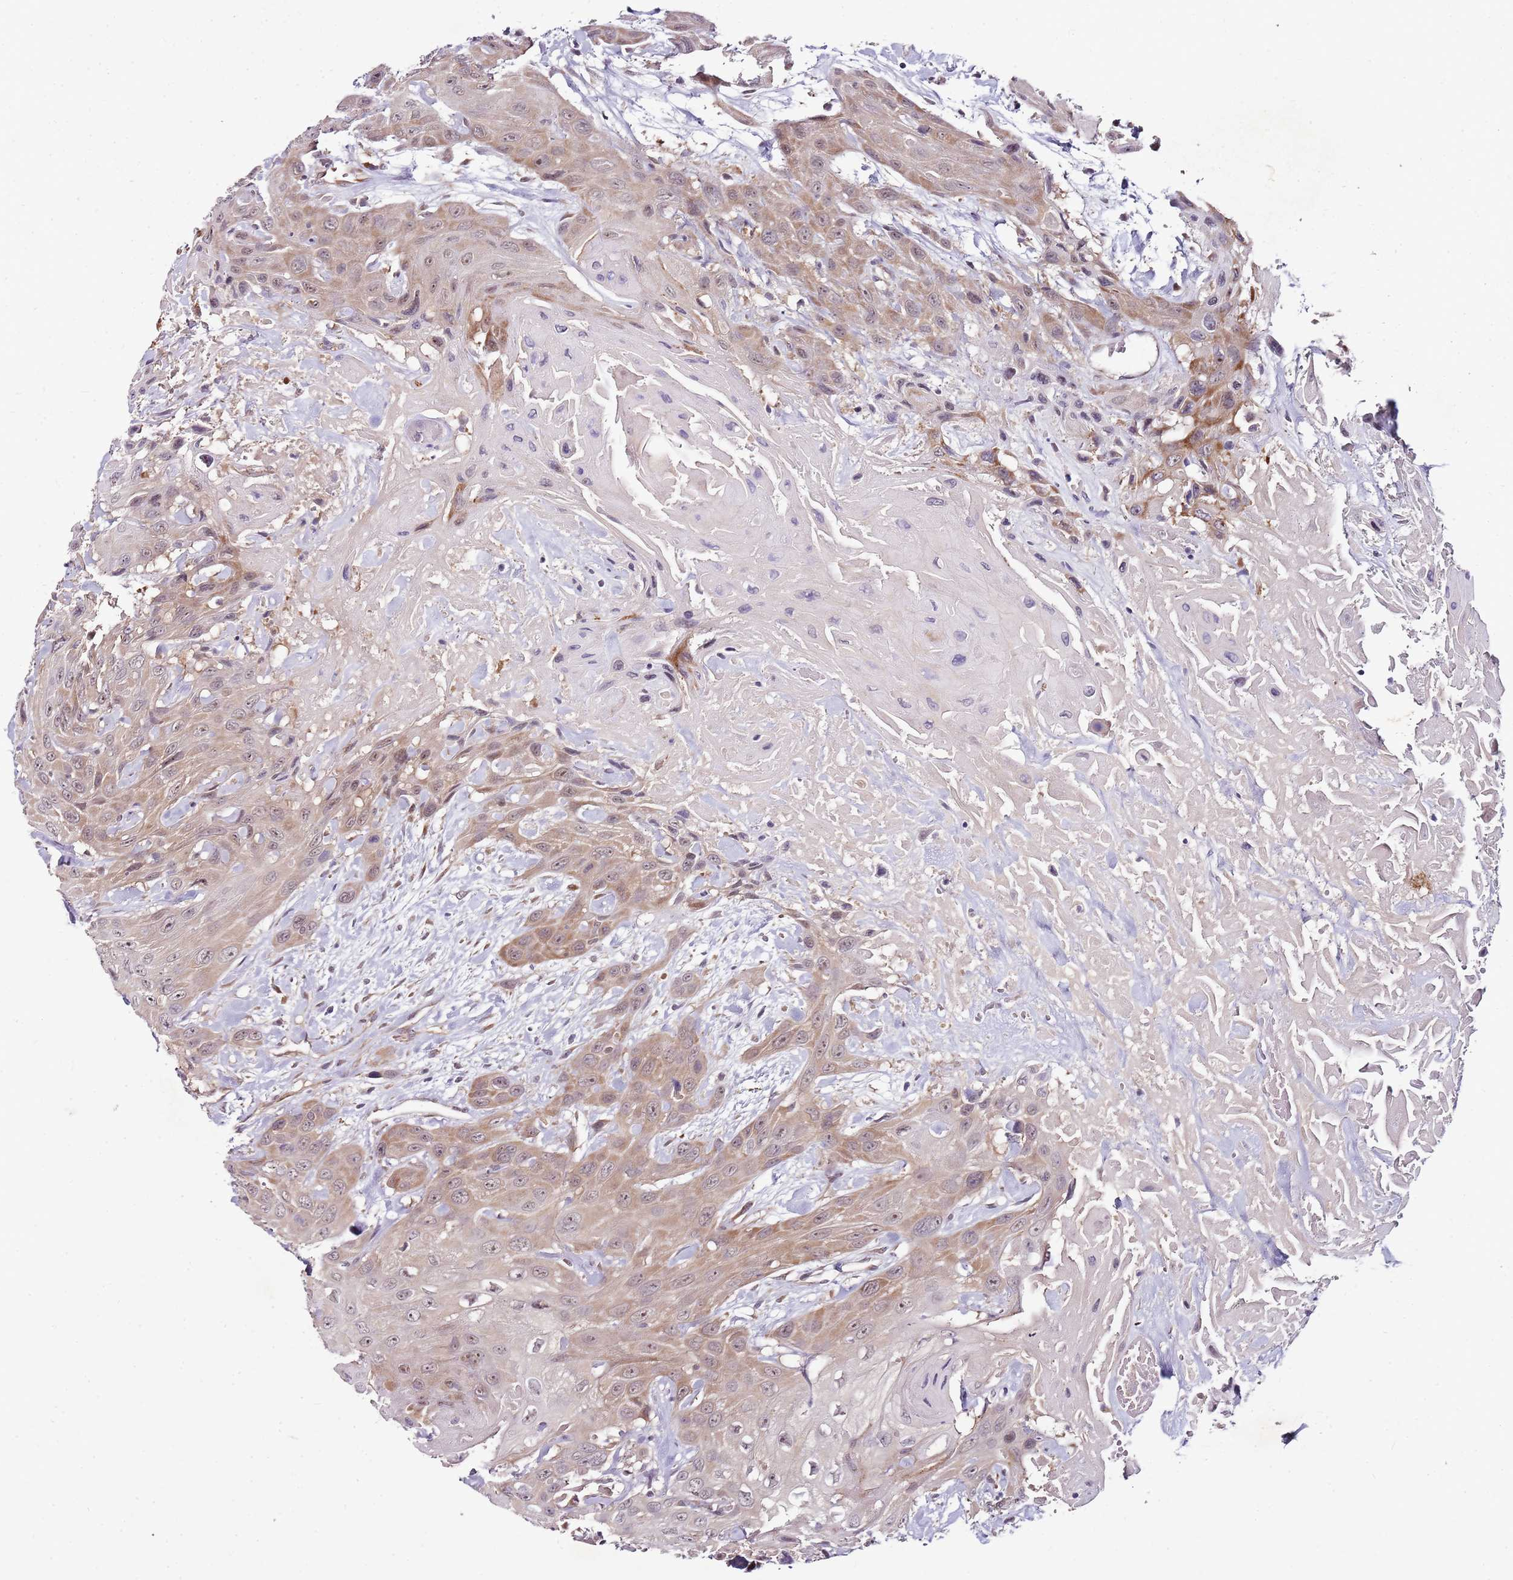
{"staining": {"intensity": "weak", "quantity": "25%-75%", "location": "cytoplasmic/membranous,nuclear"}, "tissue": "head and neck cancer", "cell_type": "Tumor cells", "image_type": "cancer", "snomed": [{"axis": "morphology", "description": "Squamous cell carcinoma, NOS"}, {"axis": "topography", "description": "Head-Neck"}], "caption": "IHC of head and neck squamous cell carcinoma reveals low levels of weak cytoplasmic/membranous and nuclear staining in approximately 25%-75% of tumor cells.", "gene": "FBXL22", "patient": {"sex": "male", "age": 81}}